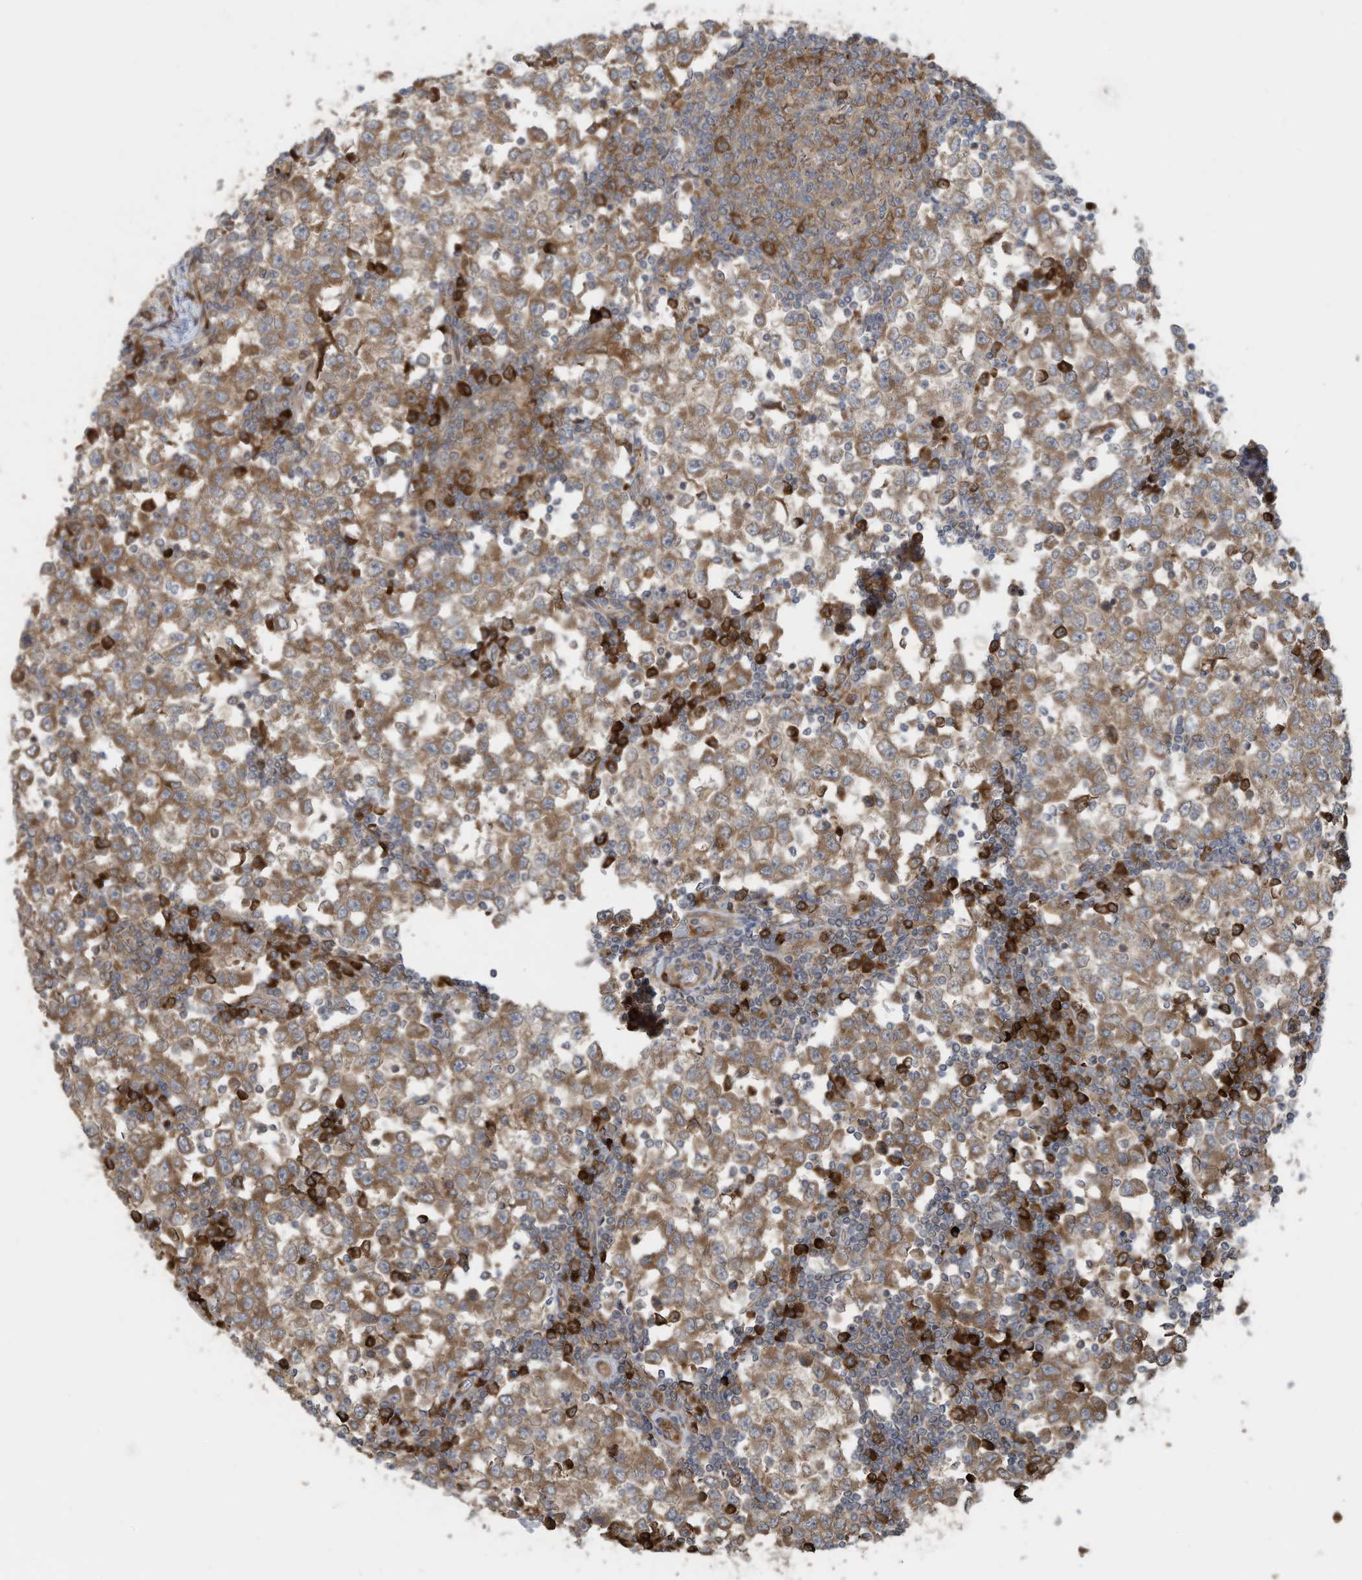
{"staining": {"intensity": "moderate", "quantity": ">75%", "location": "cytoplasmic/membranous"}, "tissue": "testis cancer", "cell_type": "Tumor cells", "image_type": "cancer", "snomed": [{"axis": "morphology", "description": "Seminoma, NOS"}, {"axis": "topography", "description": "Testis"}], "caption": "IHC image of human seminoma (testis) stained for a protein (brown), which displays medium levels of moderate cytoplasmic/membranous positivity in approximately >75% of tumor cells.", "gene": "USE1", "patient": {"sex": "male", "age": 65}}